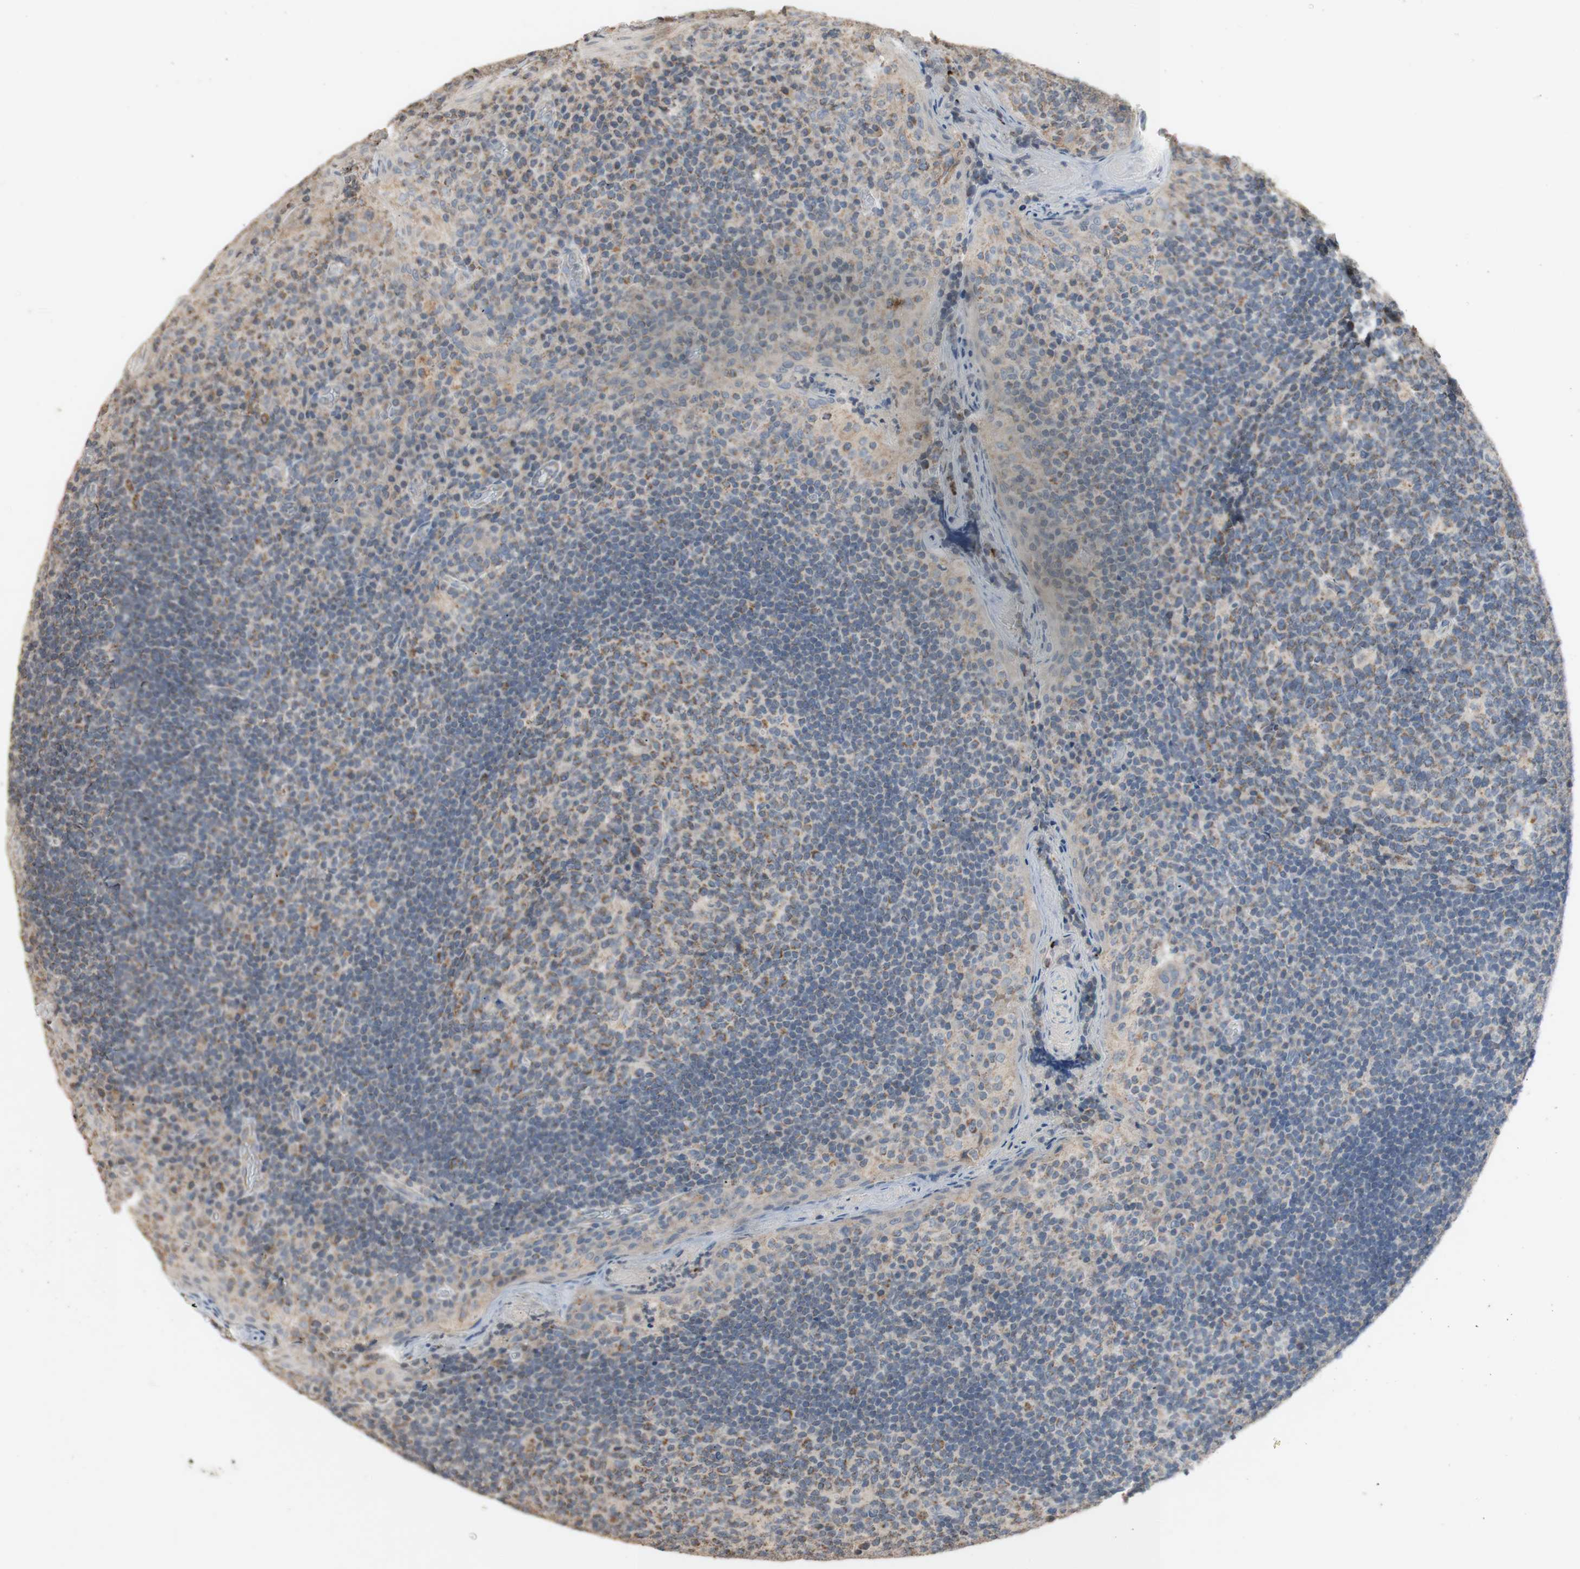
{"staining": {"intensity": "moderate", "quantity": "25%-75%", "location": "cytoplasmic/membranous"}, "tissue": "tonsil", "cell_type": "Germinal center cells", "image_type": "normal", "snomed": [{"axis": "morphology", "description": "Normal tissue, NOS"}, {"axis": "topography", "description": "Tonsil"}], "caption": "A brown stain shows moderate cytoplasmic/membranous expression of a protein in germinal center cells of normal tonsil.", "gene": "PTGIS", "patient": {"sex": "male", "age": 17}}